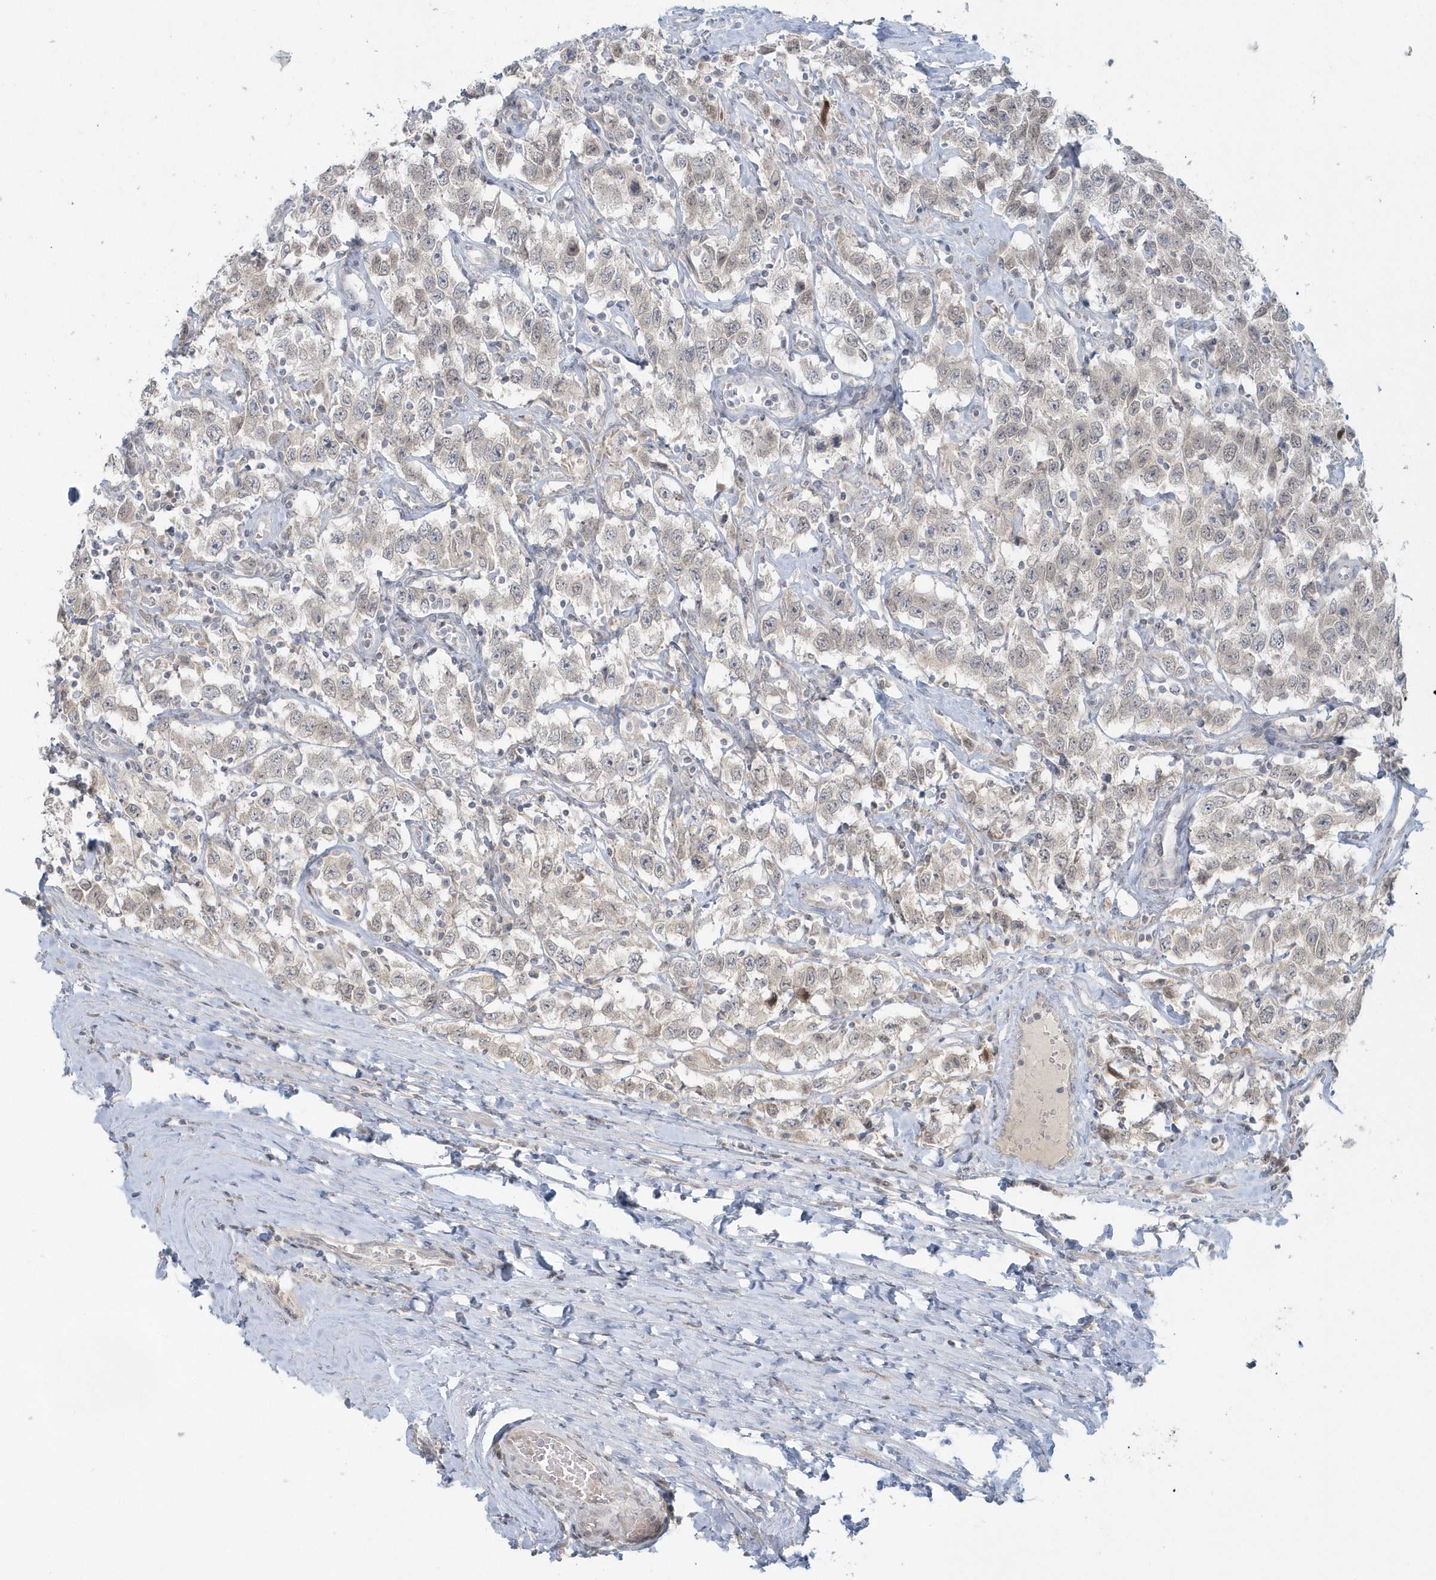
{"staining": {"intensity": "moderate", "quantity": "<25%", "location": "nuclear"}, "tissue": "testis cancer", "cell_type": "Tumor cells", "image_type": "cancer", "snomed": [{"axis": "morphology", "description": "Seminoma, NOS"}, {"axis": "topography", "description": "Testis"}], "caption": "Immunohistochemical staining of testis cancer displays moderate nuclear protein positivity in about <25% of tumor cells.", "gene": "BLTP3A", "patient": {"sex": "male", "age": 41}}